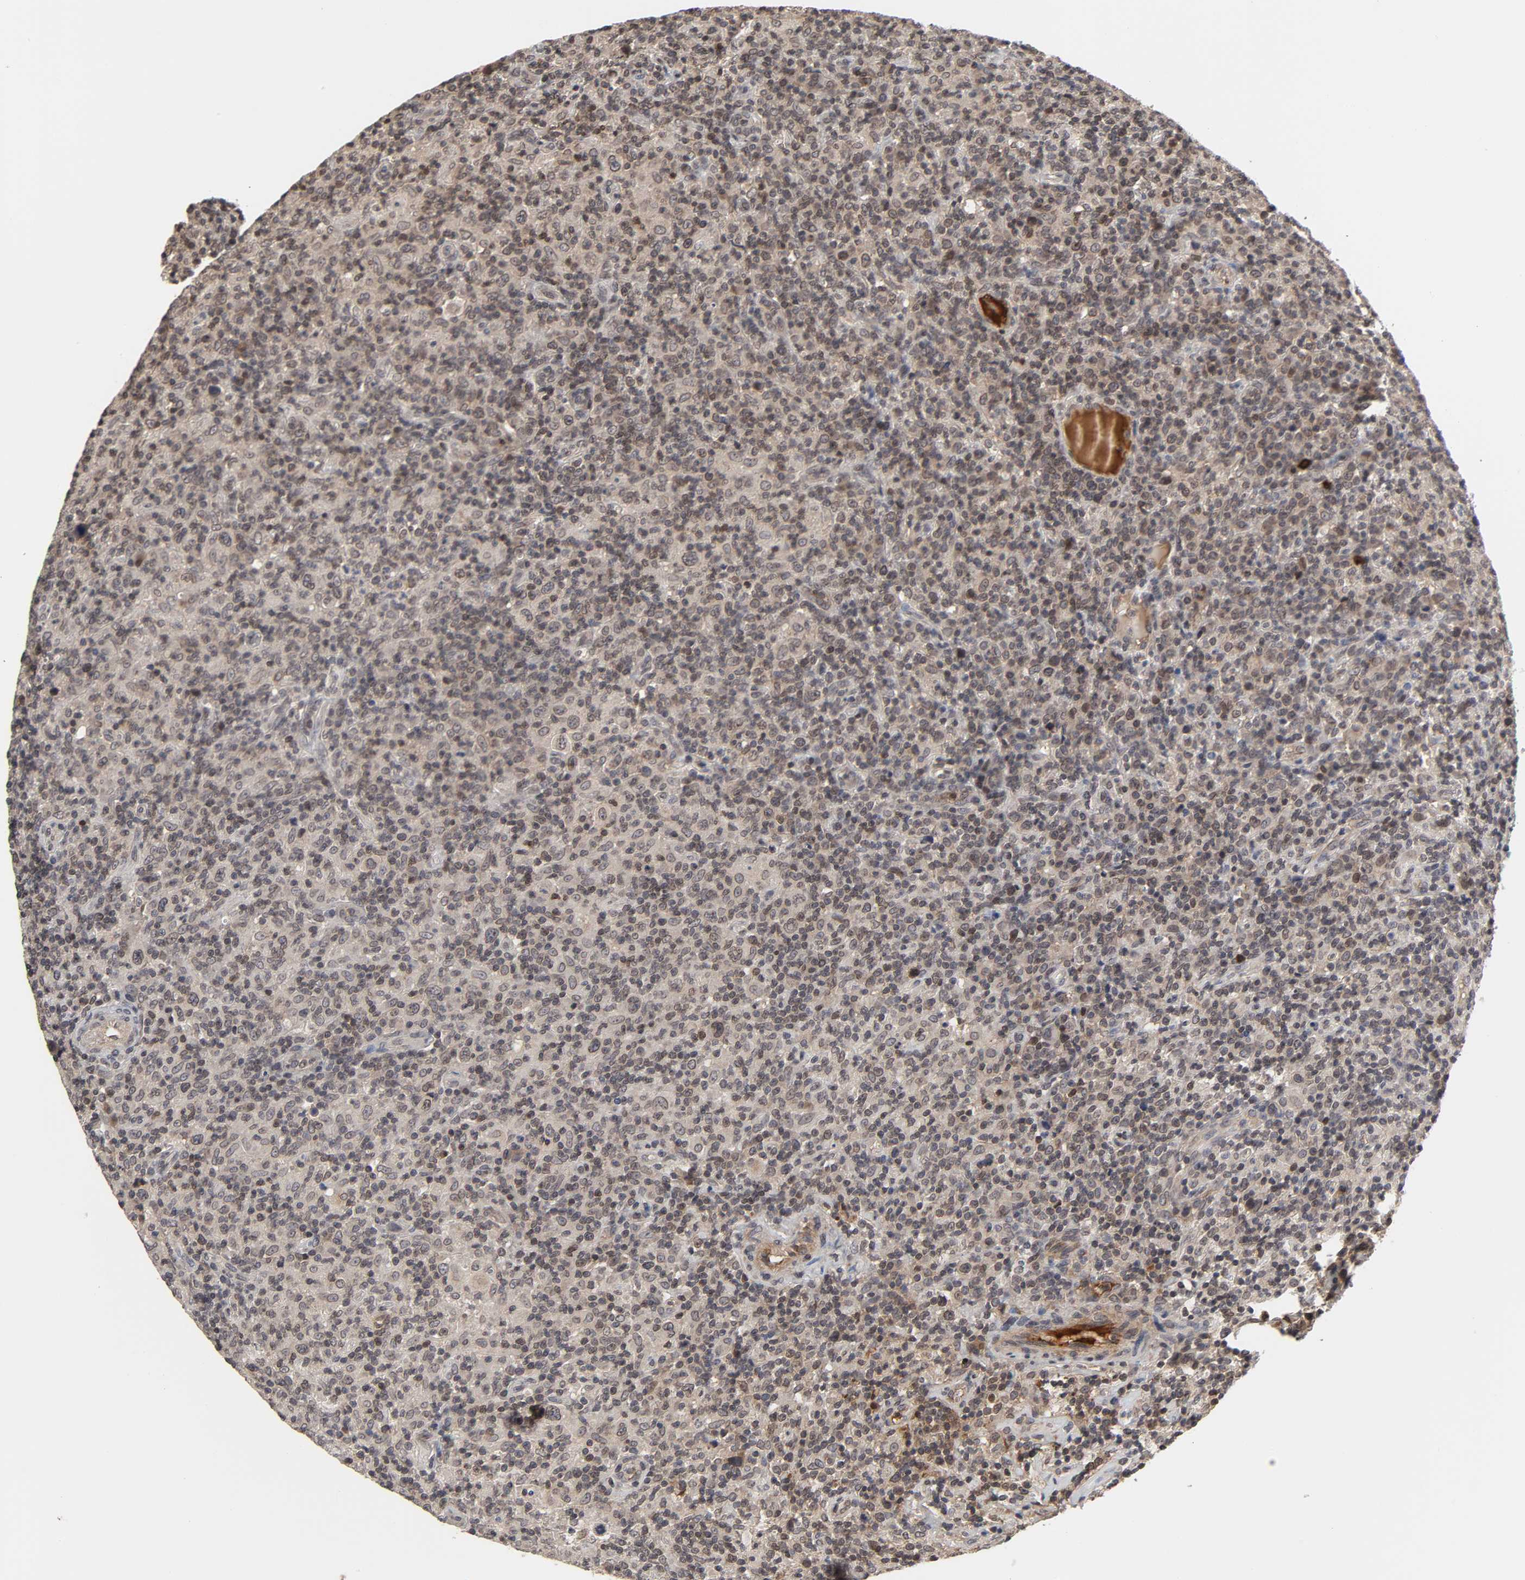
{"staining": {"intensity": "moderate", "quantity": ">75%", "location": "cytoplasmic/membranous,nuclear"}, "tissue": "lymphoma", "cell_type": "Tumor cells", "image_type": "cancer", "snomed": [{"axis": "morphology", "description": "Hodgkin's disease, NOS"}, {"axis": "topography", "description": "Lymph node"}], "caption": "Lymphoma stained for a protein (brown) displays moderate cytoplasmic/membranous and nuclear positive staining in approximately >75% of tumor cells.", "gene": "CPN2", "patient": {"sex": "male", "age": 65}}